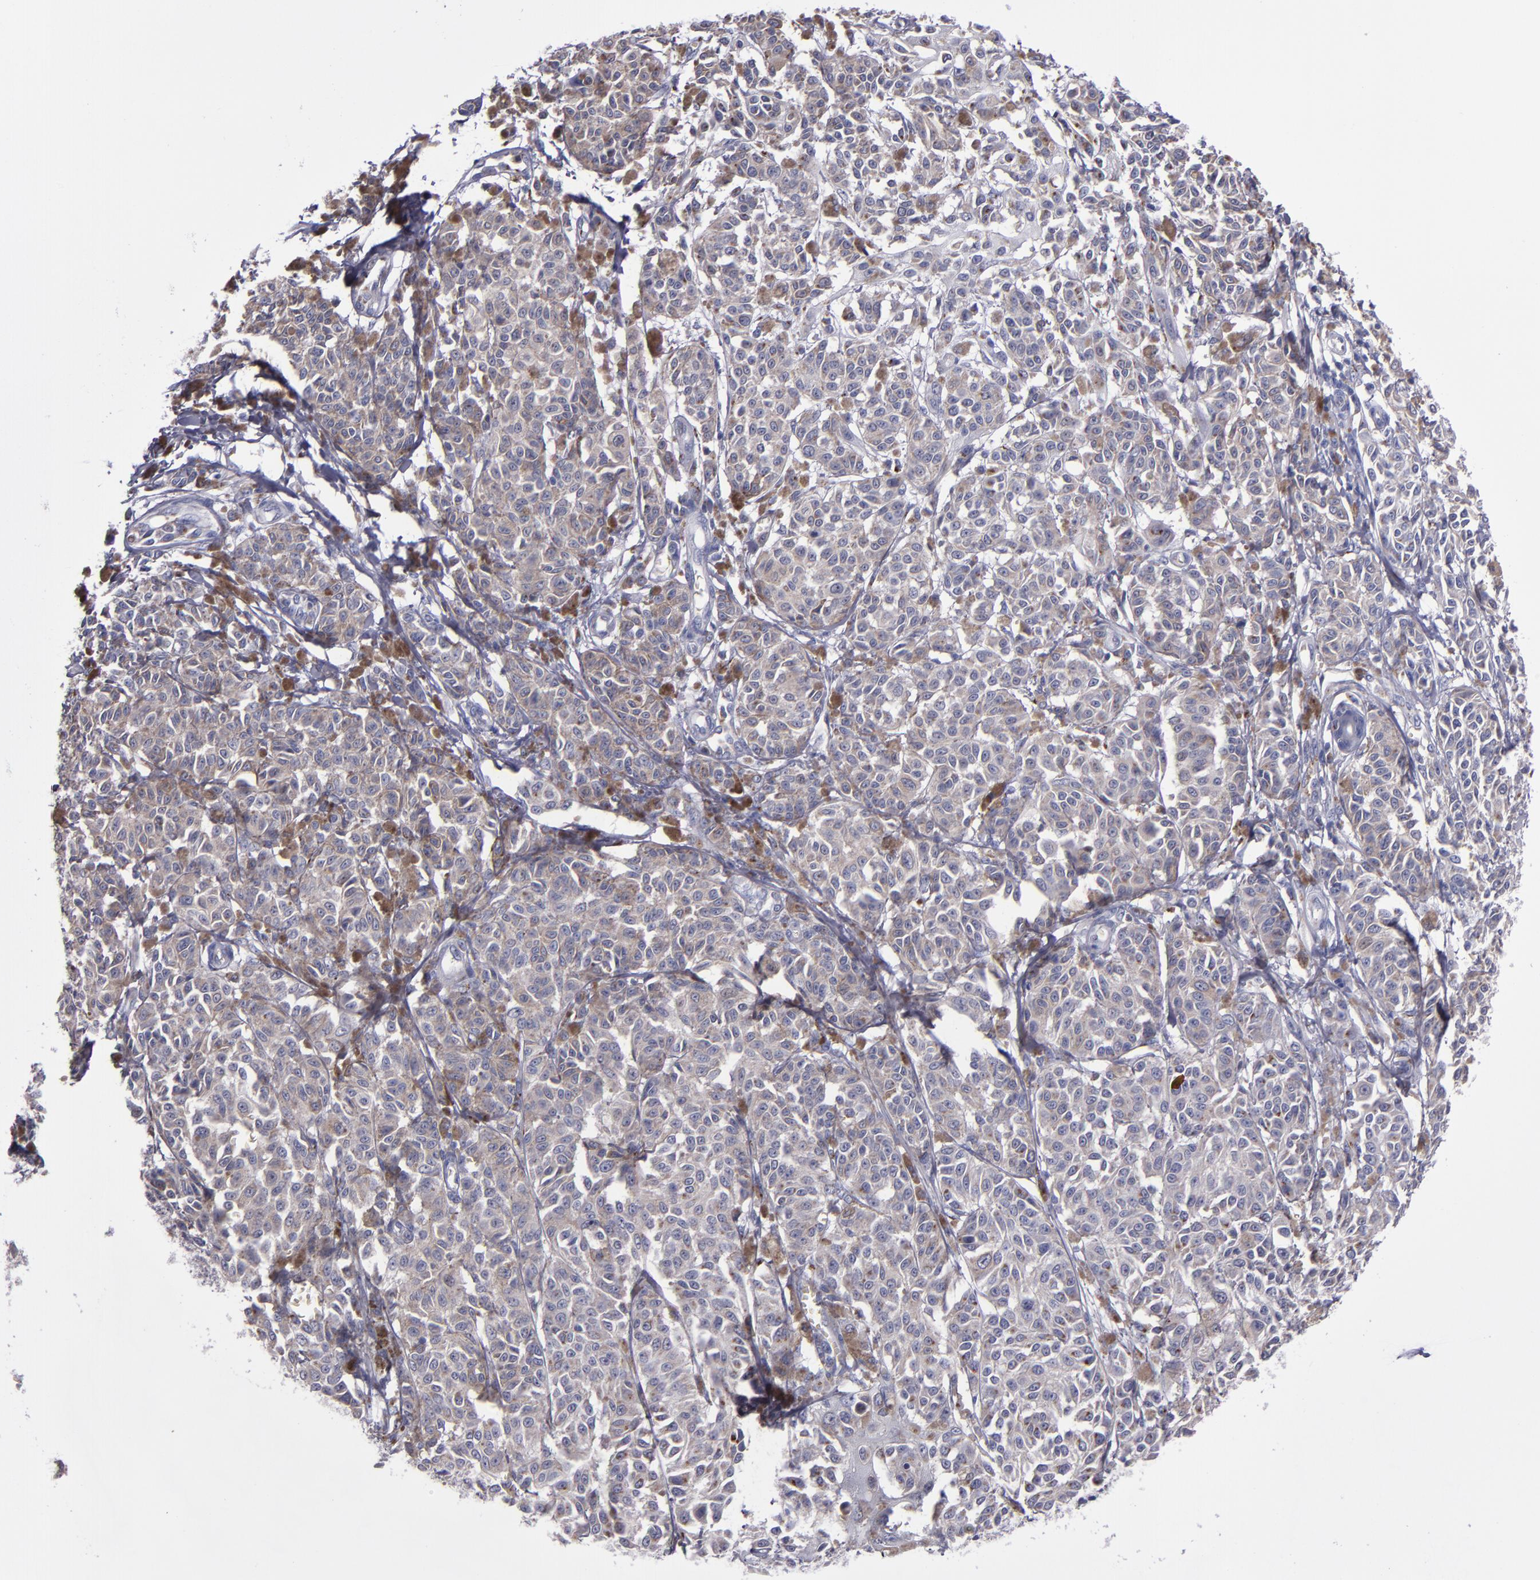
{"staining": {"intensity": "weak", "quantity": ">75%", "location": "cytoplasmic/membranous"}, "tissue": "melanoma", "cell_type": "Tumor cells", "image_type": "cancer", "snomed": [{"axis": "morphology", "description": "Malignant melanoma, NOS"}, {"axis": "topography", "description": "Skin"}], "caption": "Weak cytoplasmic/membranous protein positivity is identified in about >75% of tumor cells in melanoma.", "gene": "RAB41", "patient": {"sex": "male", "age": 76}}